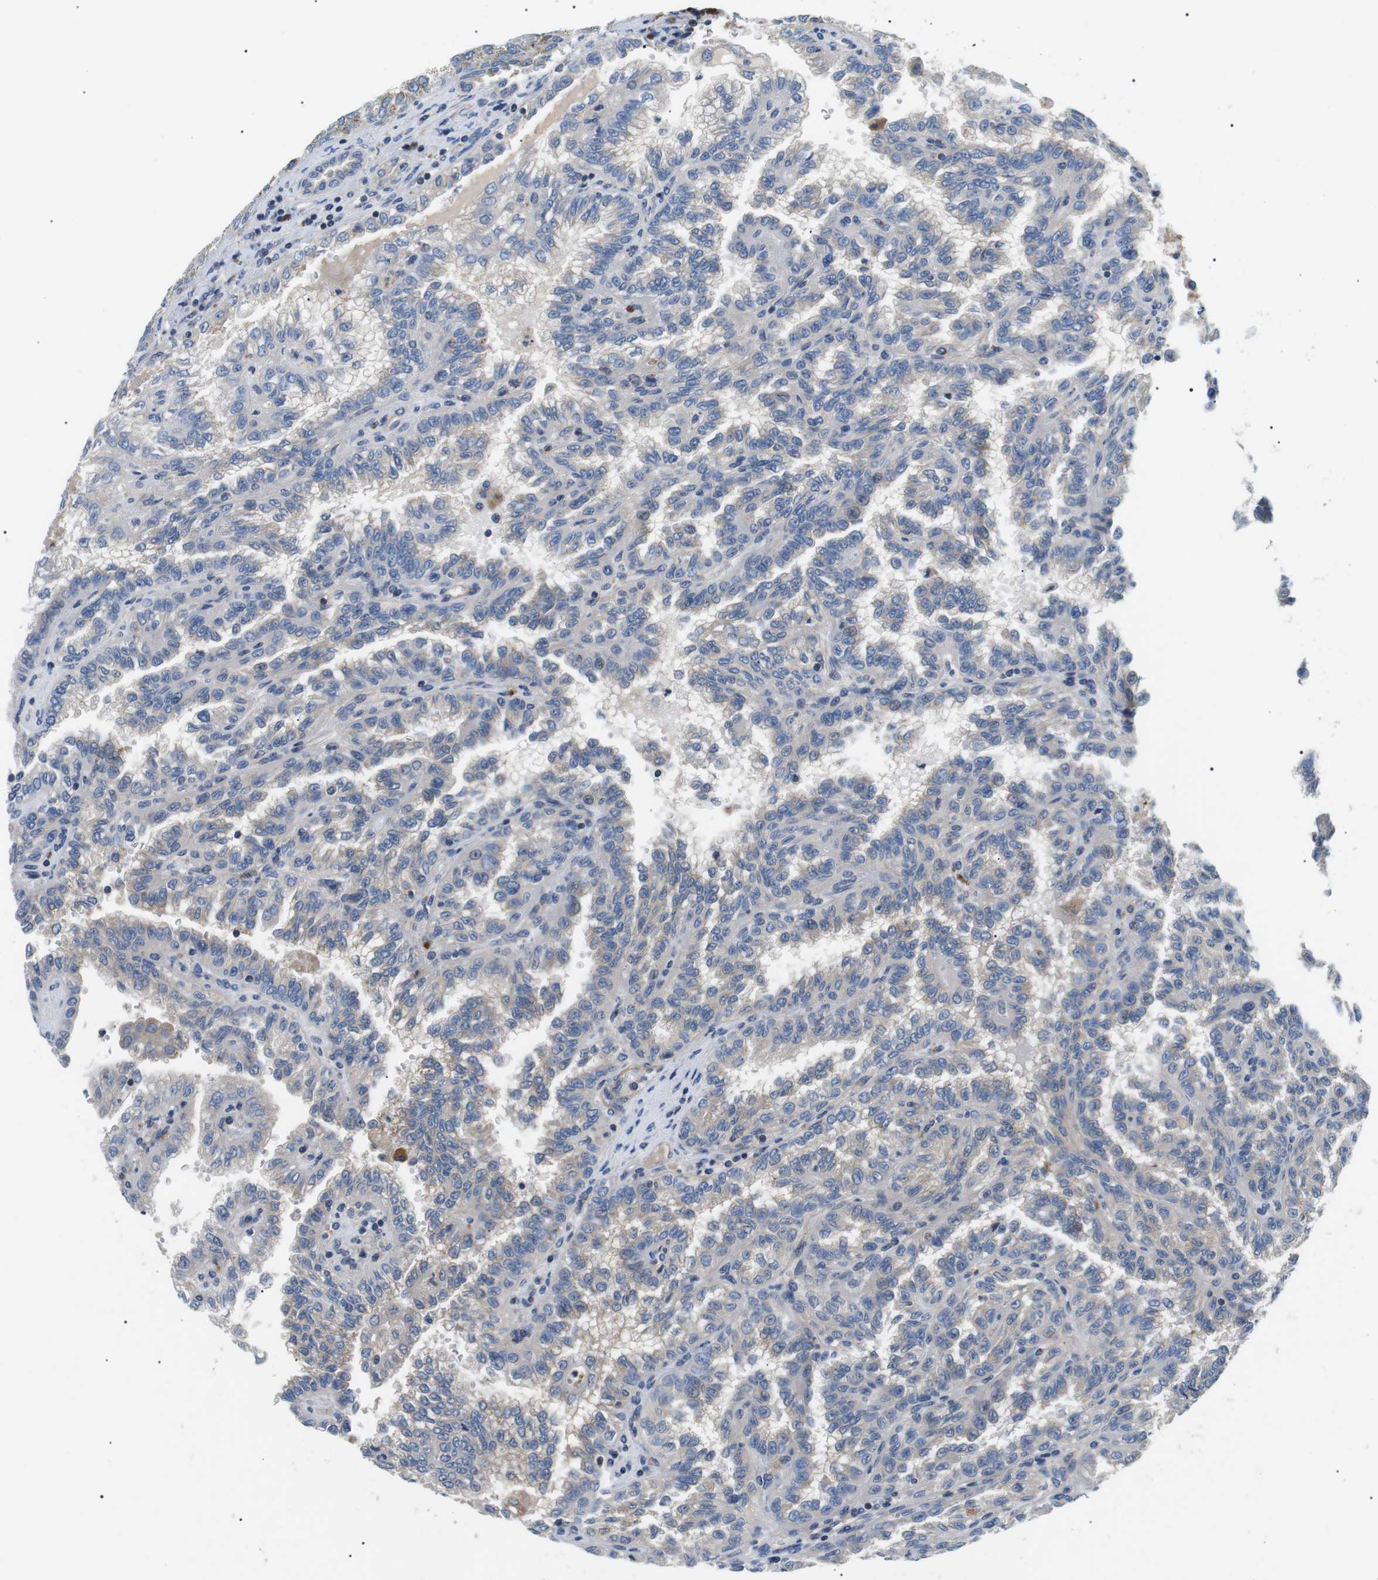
{"staining": {"intensity": "weak", "quantity": "25%-75%", "location": "cytoplasmic/membranous"}, "tissue": "renal cancer", "cell_type": "Tumor cells", "image_type": "cancer", "snomed": [{"axis": "morphology", "description": "Inflammation, NOS"}, {"axis": "morphology", "description": "Adenocarcinoma, NOS"}, {"axis": "topography", "description": "Kidney"}], "caption": "Protein staining displays weak cytoplasmic/membranous positivity in approximately 25%-75% of tumor cells in renal adenocarcinoma.", "gene": "DIPK1A", "patient": {"sex": "male", "age": 68}}